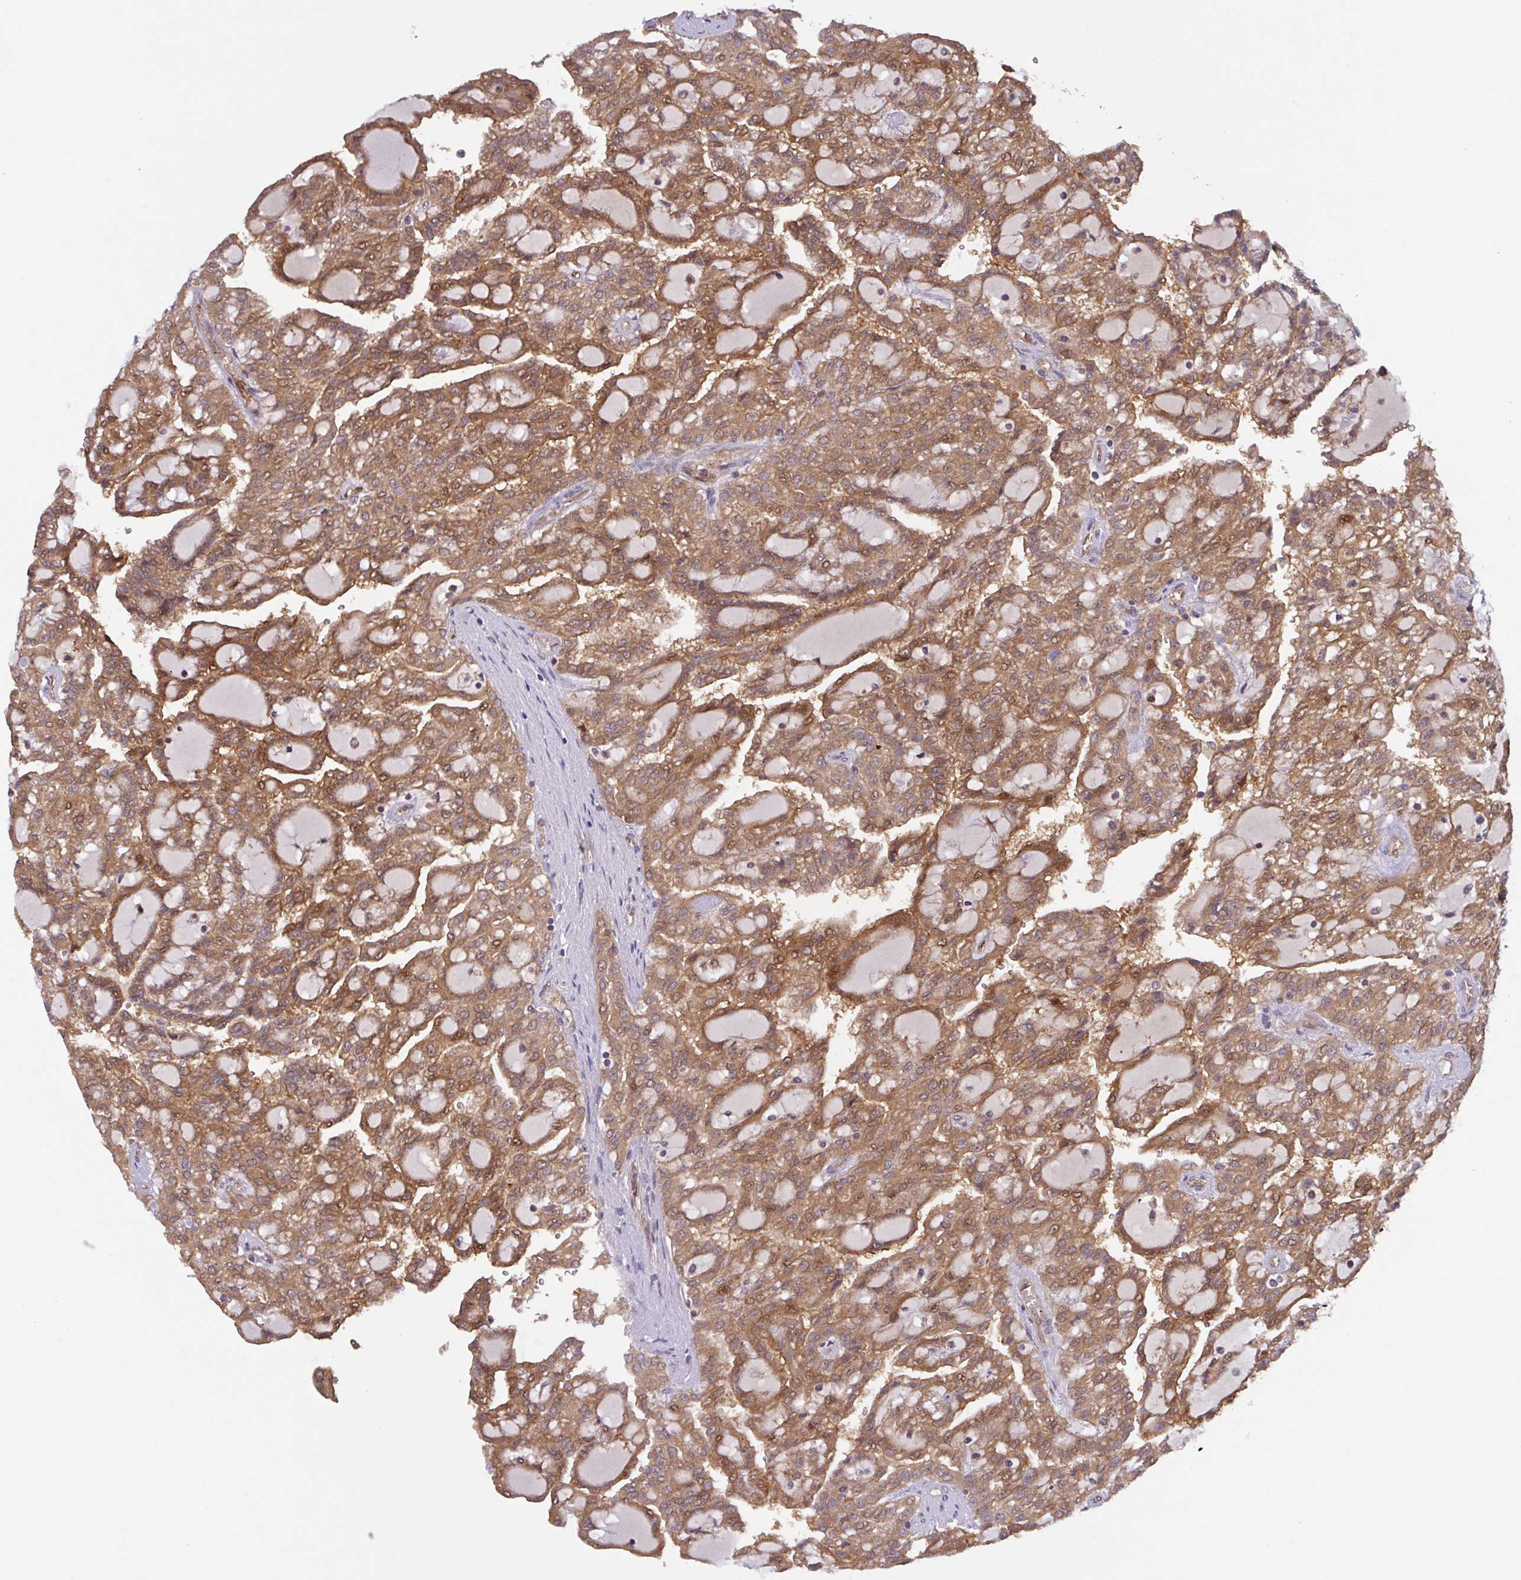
{"staining": {"intensity": "moderate", "quantity": ">75%", "location": "cytoplasmic/membranous"}, "tissue": "renal cancer", "cell_type": "Tumor cells", "image_type": "cancer", "snomed": [{"axis": "morphology", "description": "Adenocarcinoma, NOS"}, {"axis": "topography", "description": "Kidney"}], "caption": "A brown stain highlights moderate cytoplasmic/membranous staining of a protein in renal cancer tumor cells. The staining was performed using DAB, with brown indicating positive protein expression. Nuclei are stained blue with hematoxylin.", "gene": "INTS10", "patient": {"sex": "male", "age": 63}}